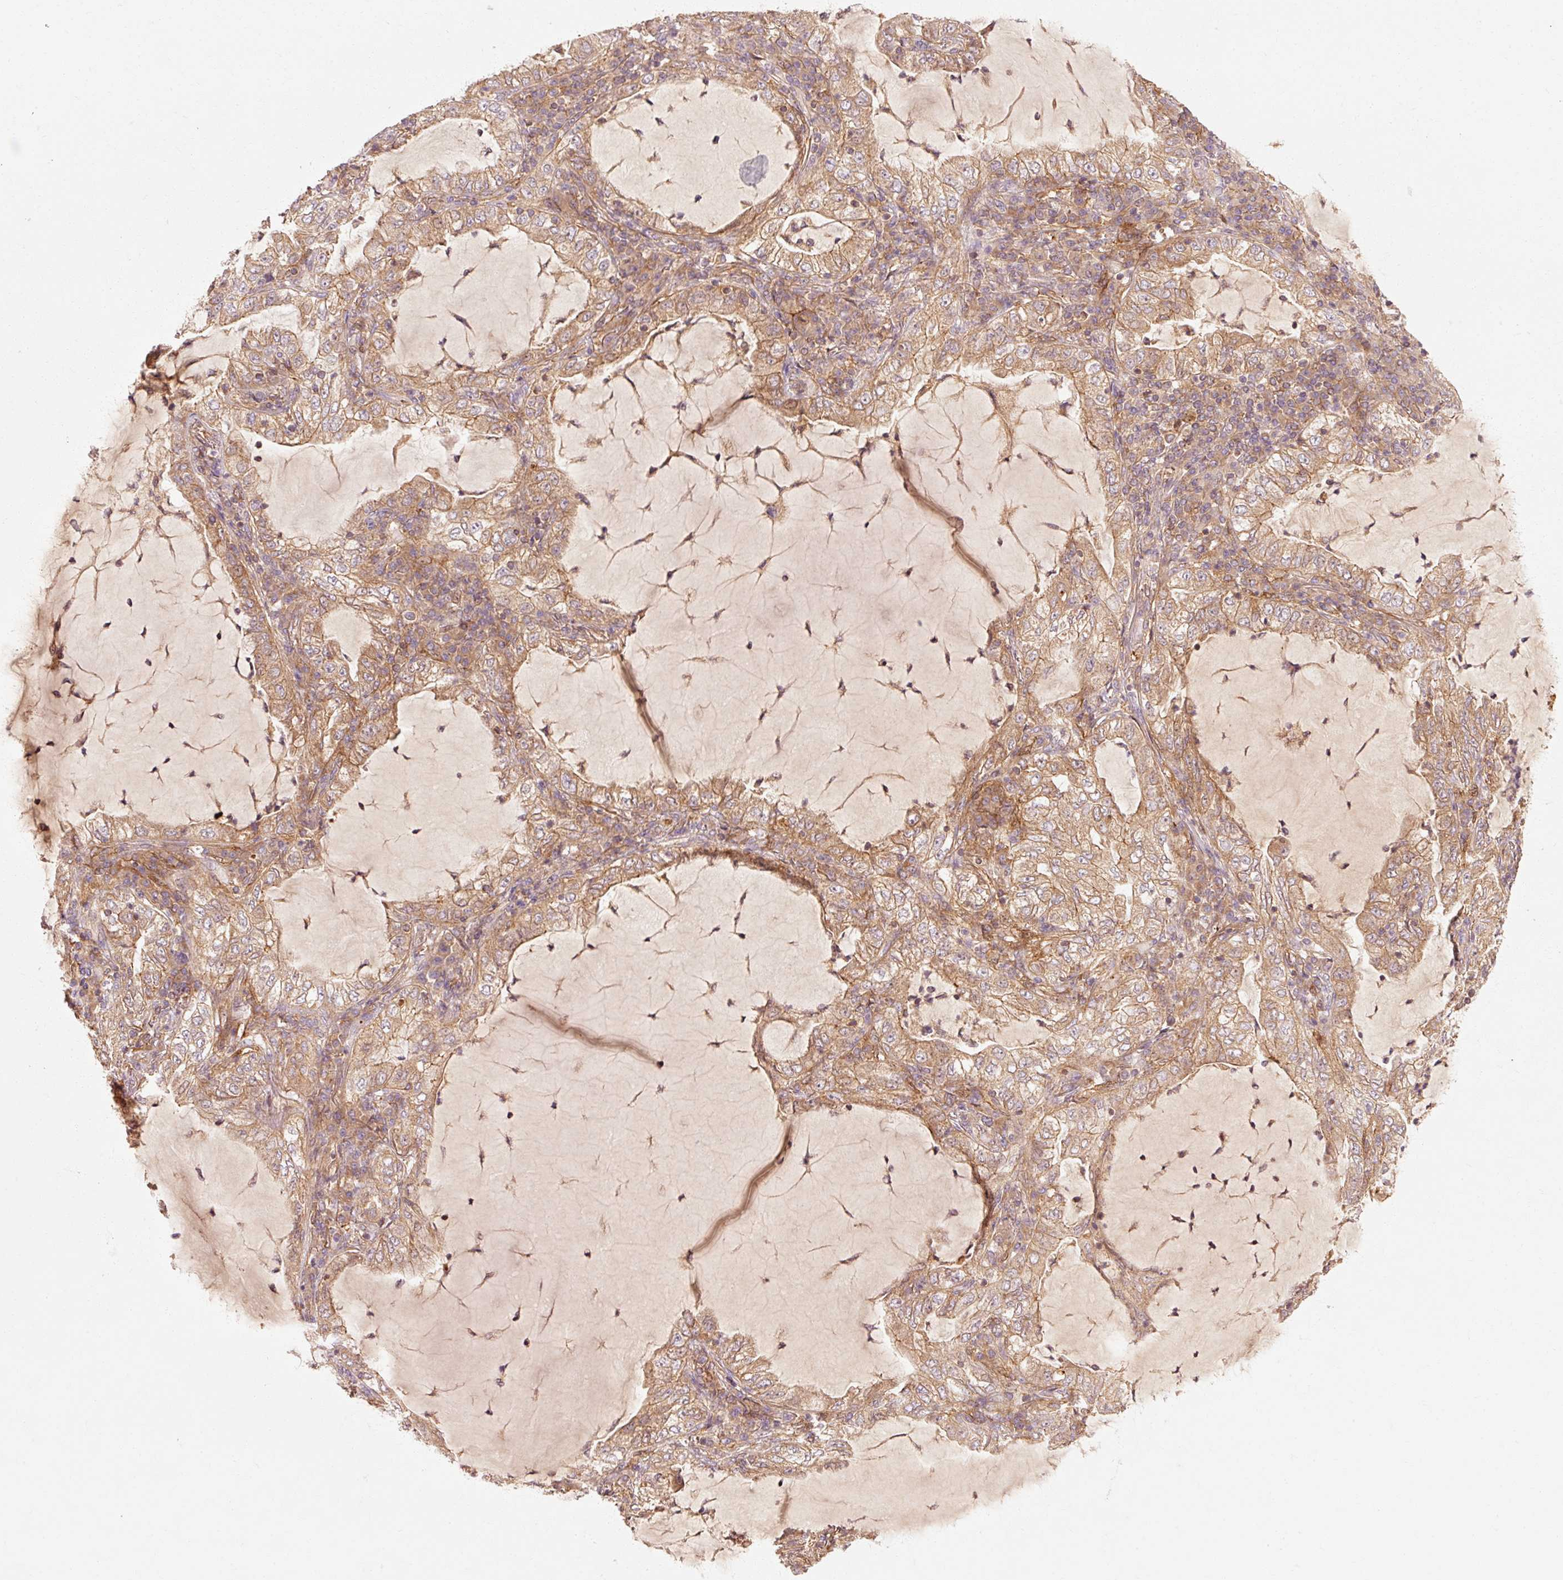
{"staining": {"intensity": "weak", "quantity": ">75%", "location": "cytoplasmic/membranous"}, "tissue": "lung cancer", "cell_type": "Tumor cells", "image_type": "cancer", "snomed": [{"axis": "morphology", "description": "Adenocarcinoma, NOS"}, {"axis": "topography", "description": "Lung"}], "caption": "Human lung cancer (adenocarcinoma) stained with a protein marker exhibits weak staining in tumor cells.", "gene": "CTNNA1", "patient": {"sex": "female", "age": 73}}